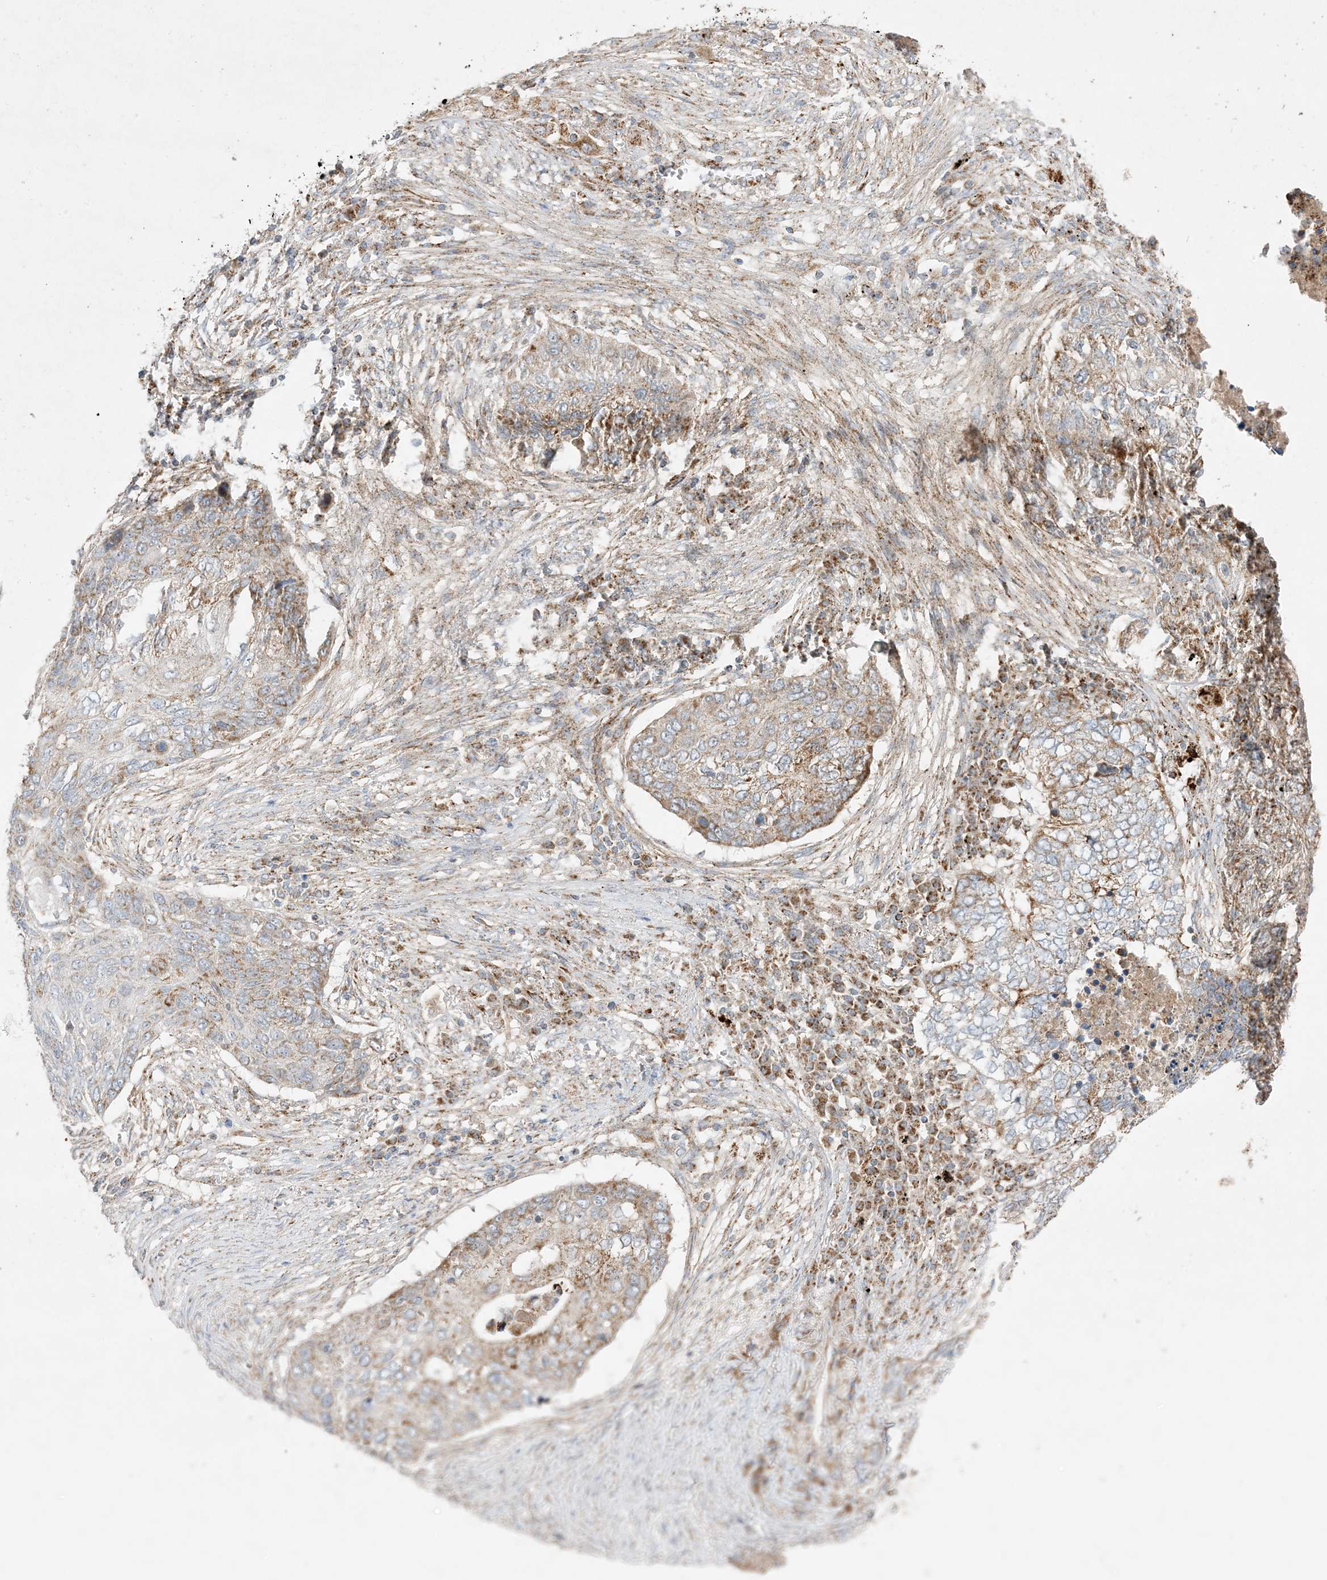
{"staining": {"intensity": "moderate", "quantity": ">75%", "location": "cytoplasmic/membranous"}, "tissue": "lung cancer", "cell_type": "Tumor cells", "image_type": "cancer", "snomed": [{"axis": "morphology", "description": "Squamous cell carcinoma, NOS"}, {"axis": "topography", "description": "Lung"}], "caption": "Protein staining displays moderate cytoplasmic/membranous expression in about >75% of tumor cells in squamous cell carcinoma (lung). (IHC, brightfield microscopy, high magnification).", "gene": "NDUFAF3", "patient": {"sex": "female", "age": 63}}